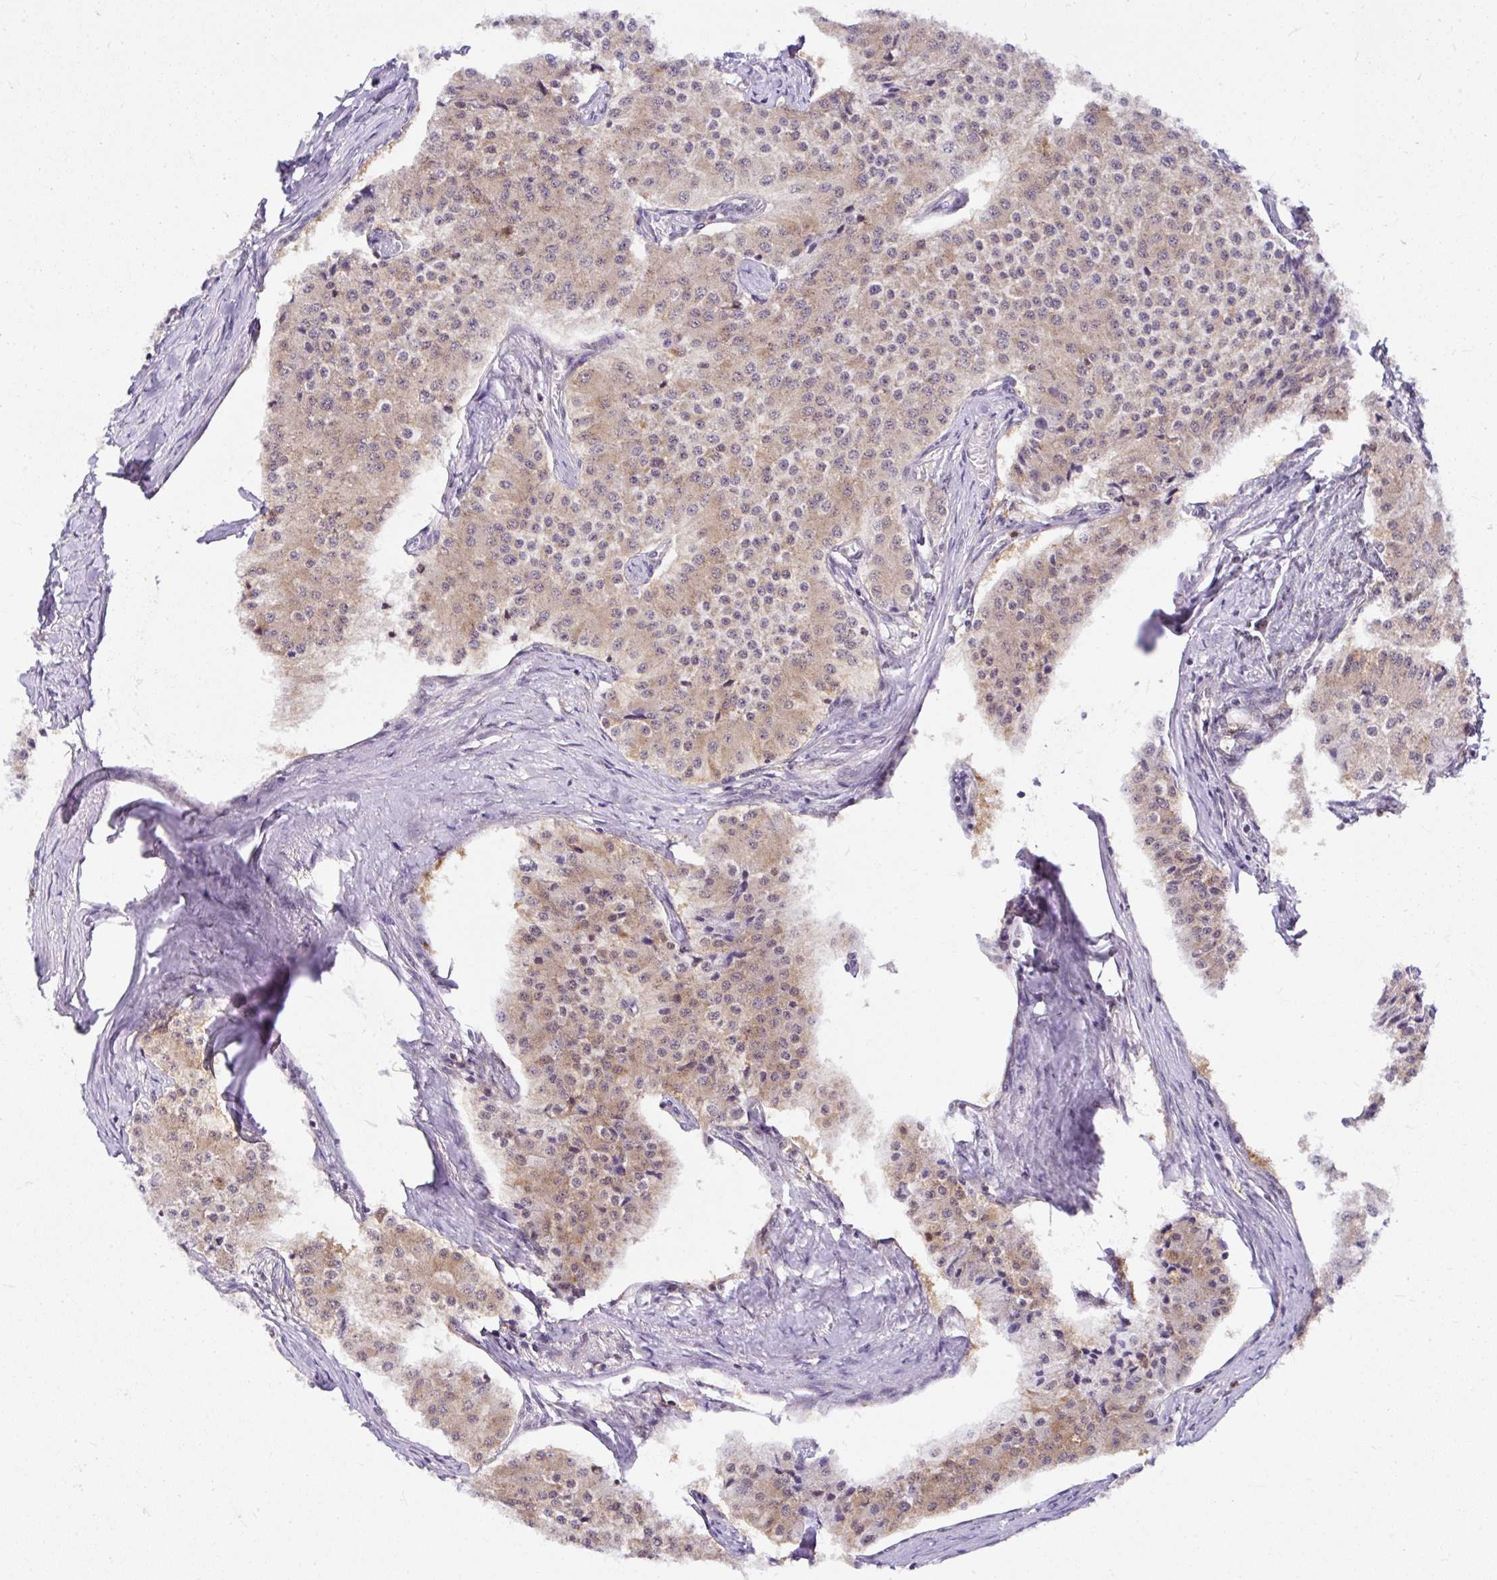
{"staining": {"intensity": "weak", "quantity": "25%-75%", "location": "cytoplasmic/membranous"}, "tissue": "carcinoid", "cell_type": "Tumor cells", "image_type": "cancer", "snomed": [{"axis": "morphology", "description": "Carcinoid, malignant, NOS"}, {"axis": "topography", "description": "Colon"}], "caption": "Immunohistochemical staining of human malignant carcinoid exhibits low levels of weak cytoplasmic/membranous protein expression in approximately 25%-75% of tumor cells.", "gene": "PIN4", "patient": {"sex": "female", "age": 52}}